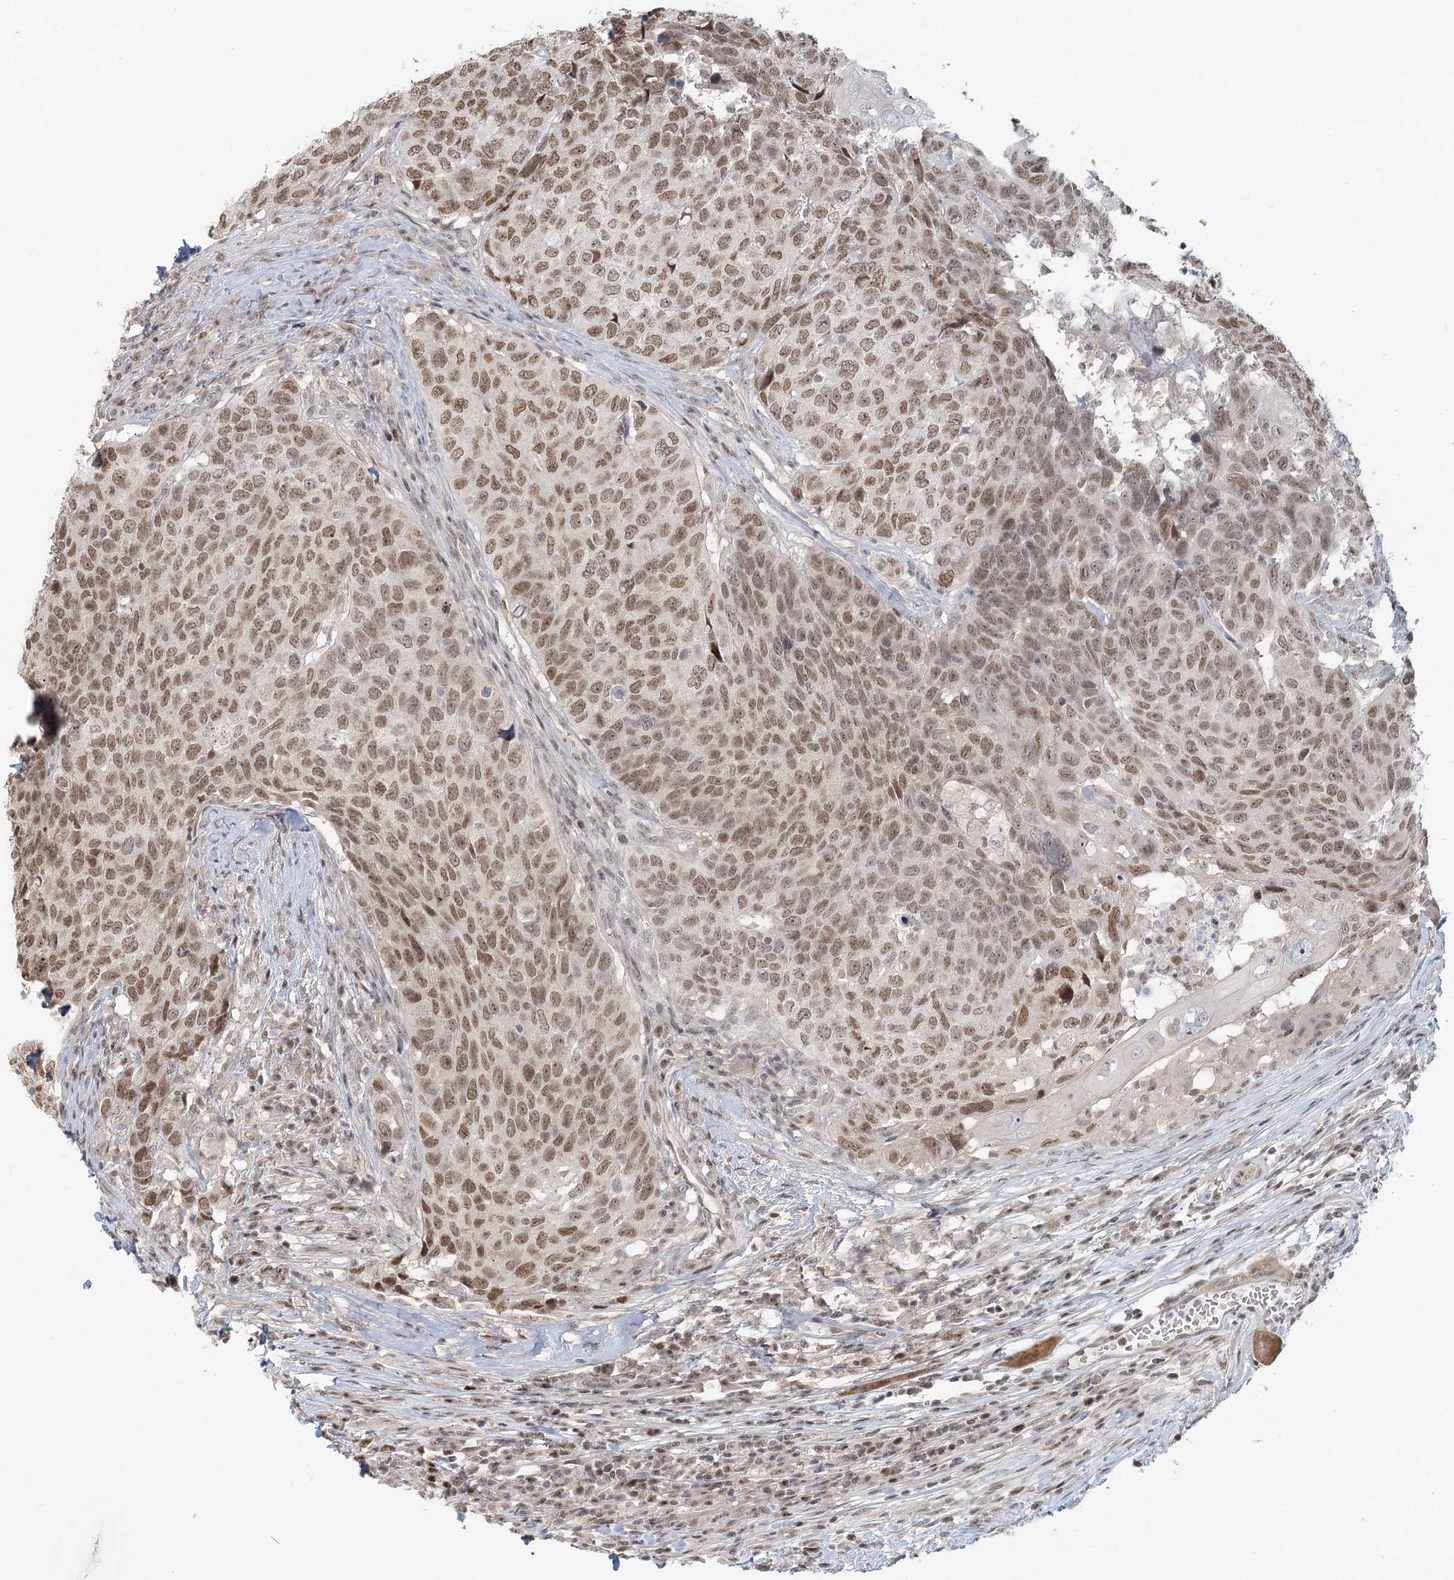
{"staining": {"intensity": "moderate", "quantity": ">75%", "location": "nuclear"}, "tissue": "head and neck cancer", "cell_type": "Tumor cells", "image_type": "cancer", "snomed": [{"axis": "morphology", "description": "Squamous cell carcinoma, NOS"}, {"axis": "topography", "description": "Head-Neck"}], "caption": "Human squamous cell carcinoma (head and neck) stained with a protein marker demonstrates moderate staining in tumor cells.", "gene": "R3HCC1L", "patient": {"sex": "male", "age": 66}}